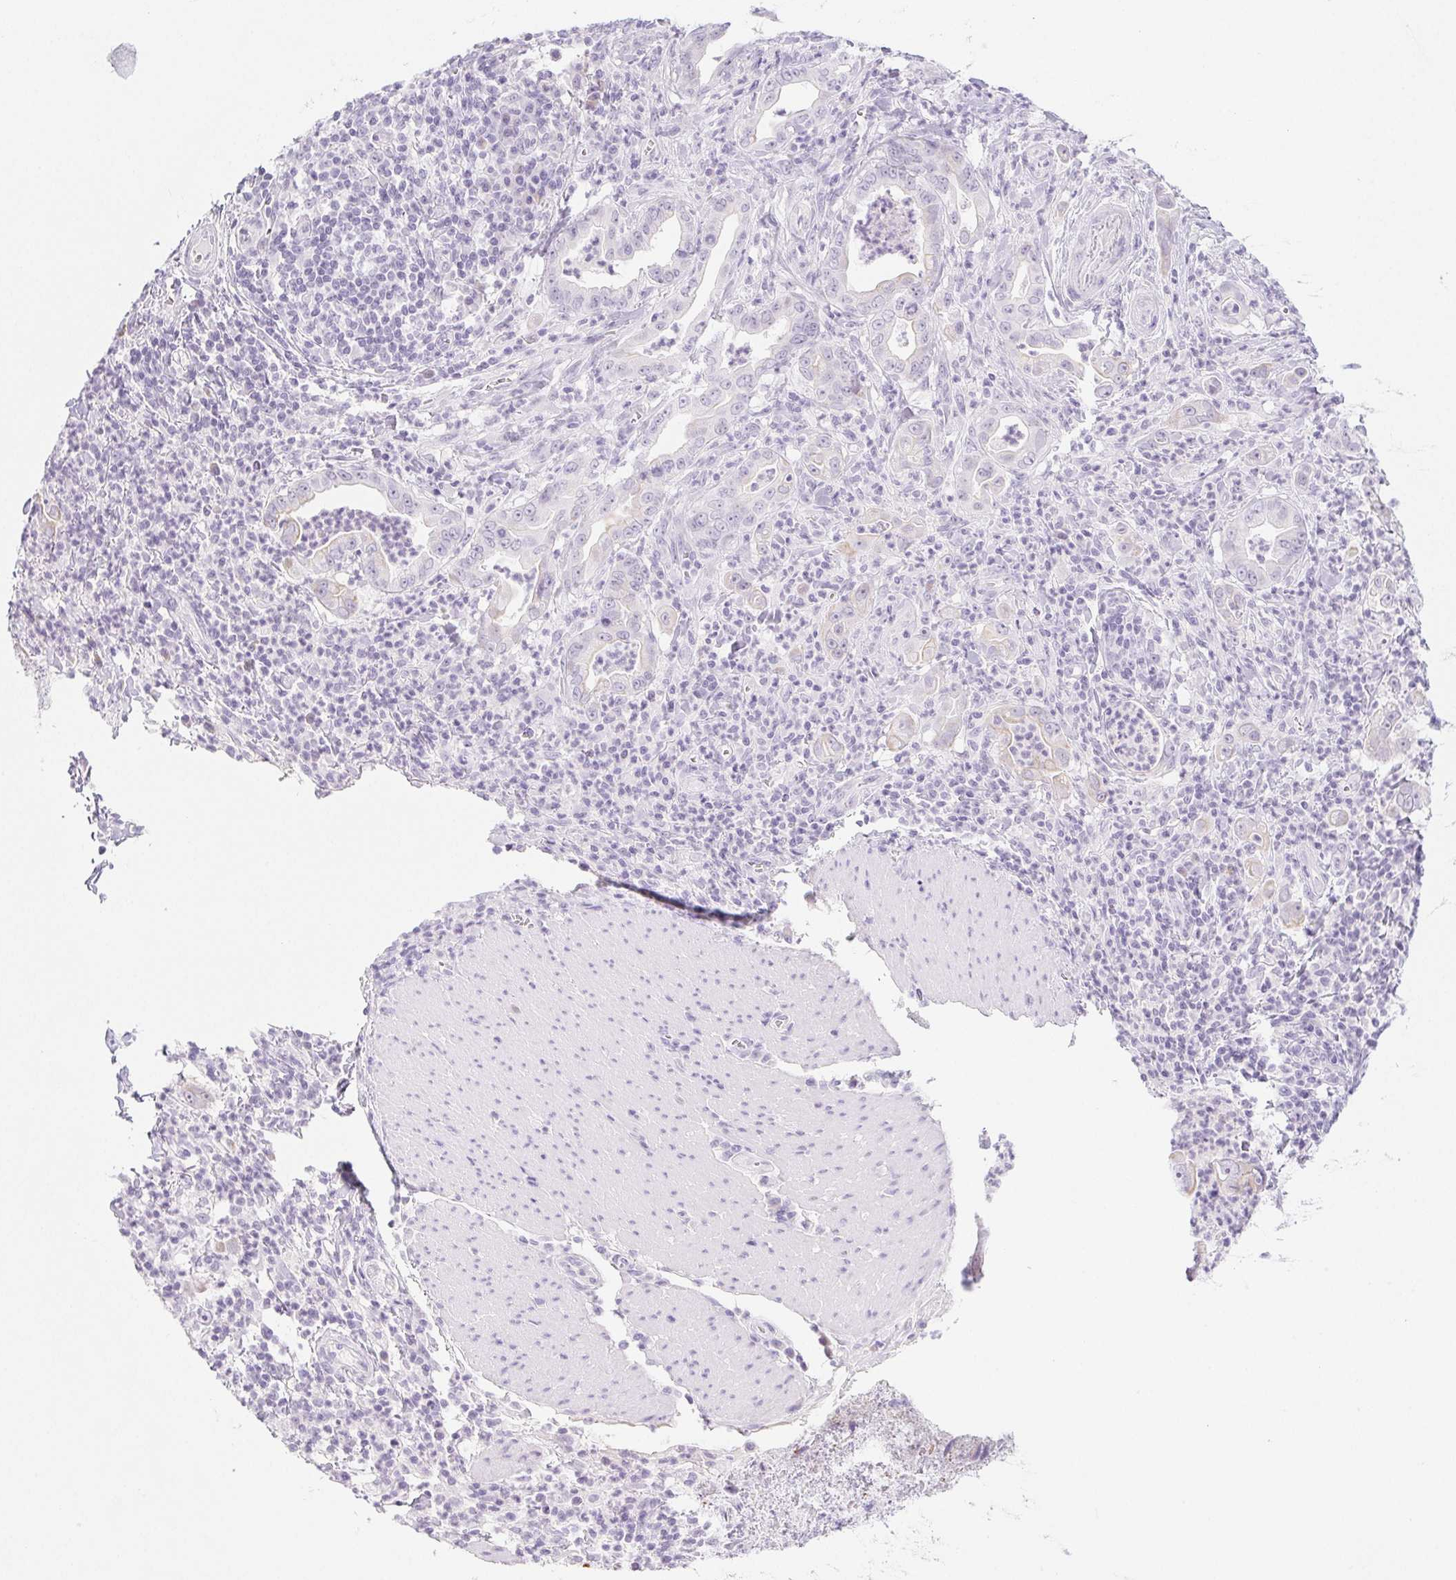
{"staining": {"intensity": "negative", "quantity": "none", "location": "none"}, "tissue": "stomach cancer", "cell_type": "Tumor cells", "image_type": "cancer", "snomed": [{"axis": "morphology", "description": "Adenocarcinoma, NOS"}, {"axis": "topography", "description": "Stomach, upper"}], "caption": "Tumor cells show no significant protein positivity in stomach cancer.", "gene": "PI3", "patient": {"sex": "female", "age": 79}}